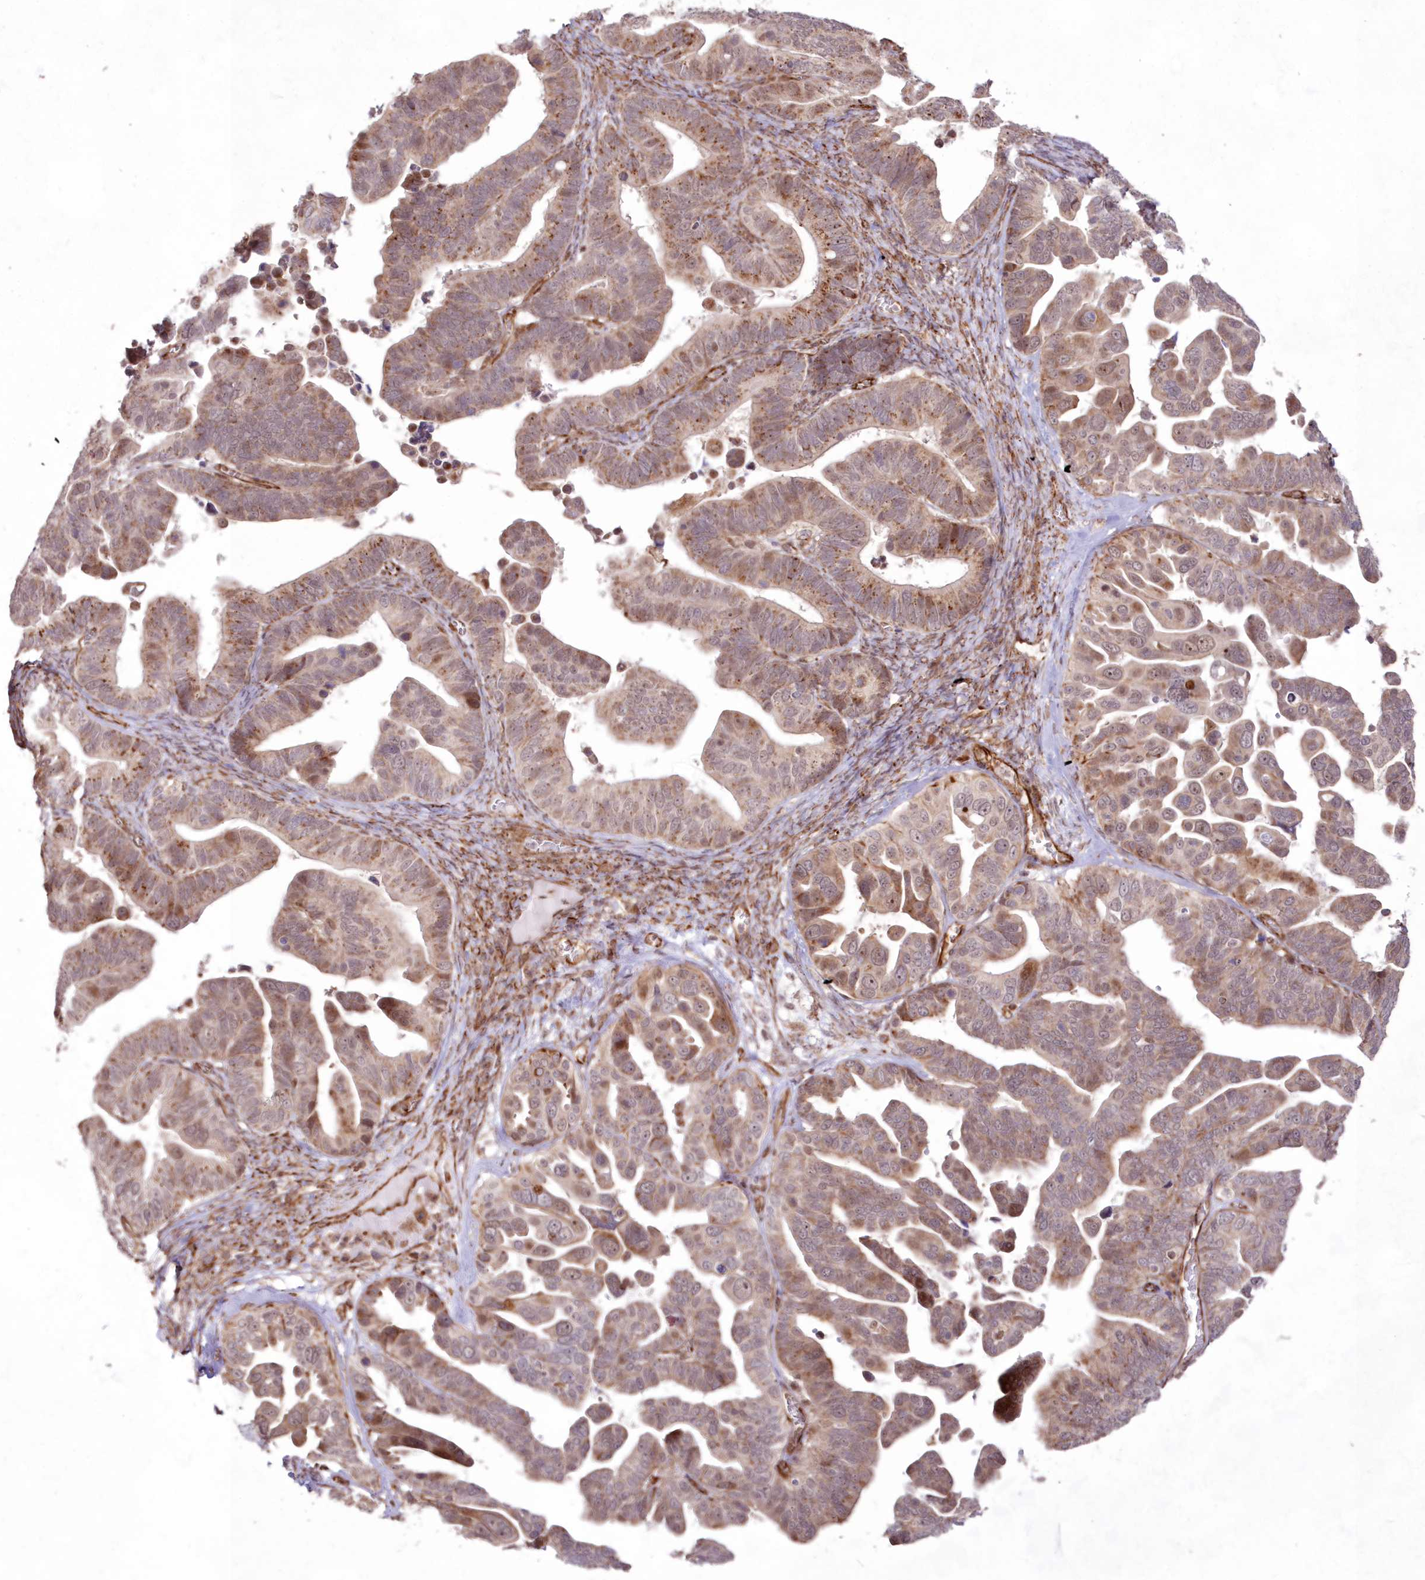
{"staining": {"intensity": "moderate", "quantity": ">75%", "location": "cytoplasmic/membranous,nuclear"}, "tissue": "ovarian cancer", "cell_type": "Tumor cells", "image_type": "cancer", "snomed": [{"axis": "morphology", "description": "Cystadenocarcinoma, serous, NOS"}, {"axis": "topography", "description": "Ovary"}], "caption": "Protein staining shows moderate cytoplasmic/membranous and nuclear positivity in about >75% of tumor cells in ovarian cancer.", "gene": "SNIP1", "patient": {"sex": "female", "age": 56}}